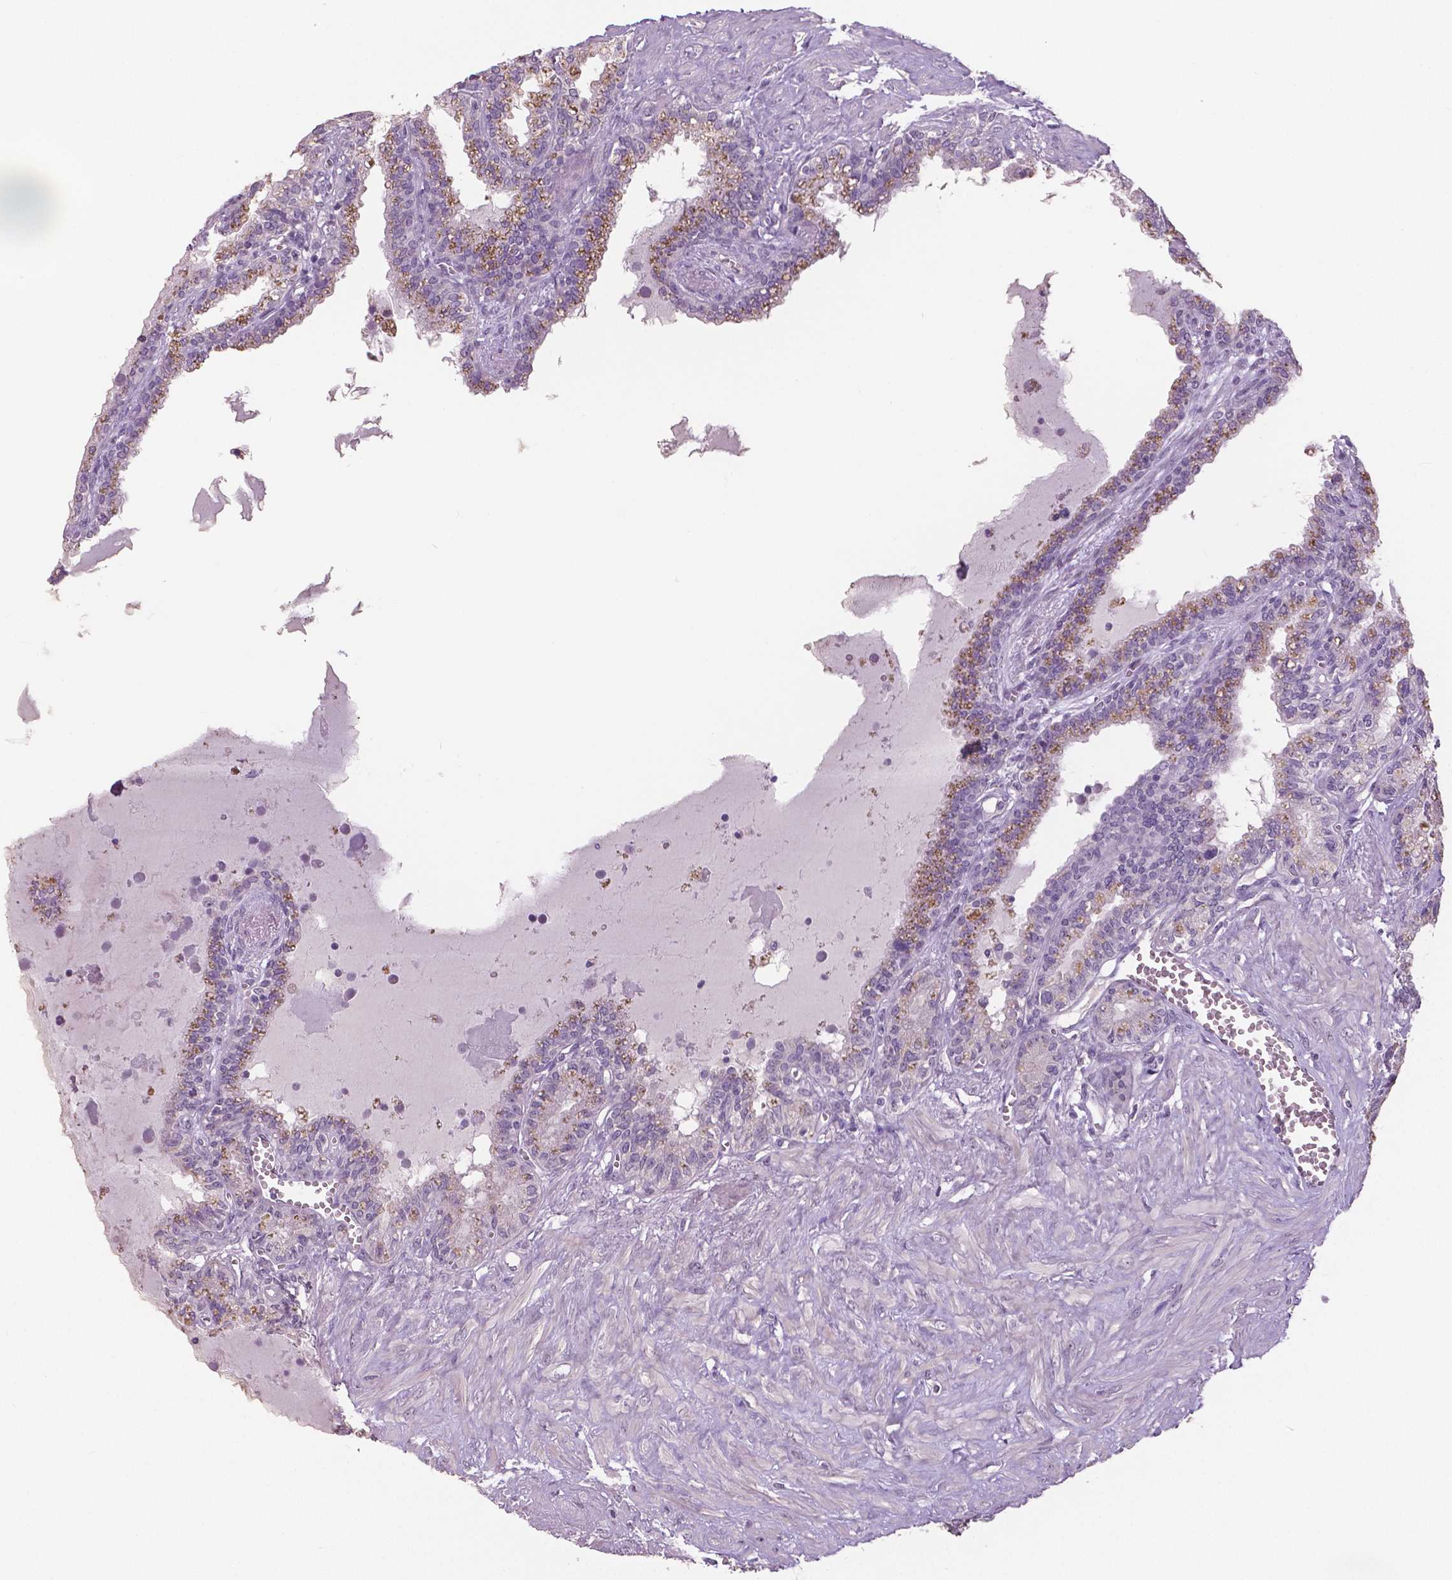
{"staining": {"intensity": "negative", "quantity": "none", "location": "none"}, "tissue": "seminal vesicle", "cell_type": "Glandular cells", "image_type": "normal", "snomed": [{"axis": "morphology", "description": "Normal tissue, NOS"}, {"axis": "morphology", "description": "Urothelial carcinoma, NOS"}, {"axis": "topography", "description": "Urinary bladder"}, {"axis": "topography", "description": "Seminal veicle"}], "caption": "Immunohistochemical staining of unremarkable human seminal vesicle exhibits no significant expression in glandular cells. (DAB (3,3'-diaminobenzidine) immunohistochemistry (IHC), high magnification).", "gene": "NECAB1", "patient": {"sex": "male", "age": 76}}